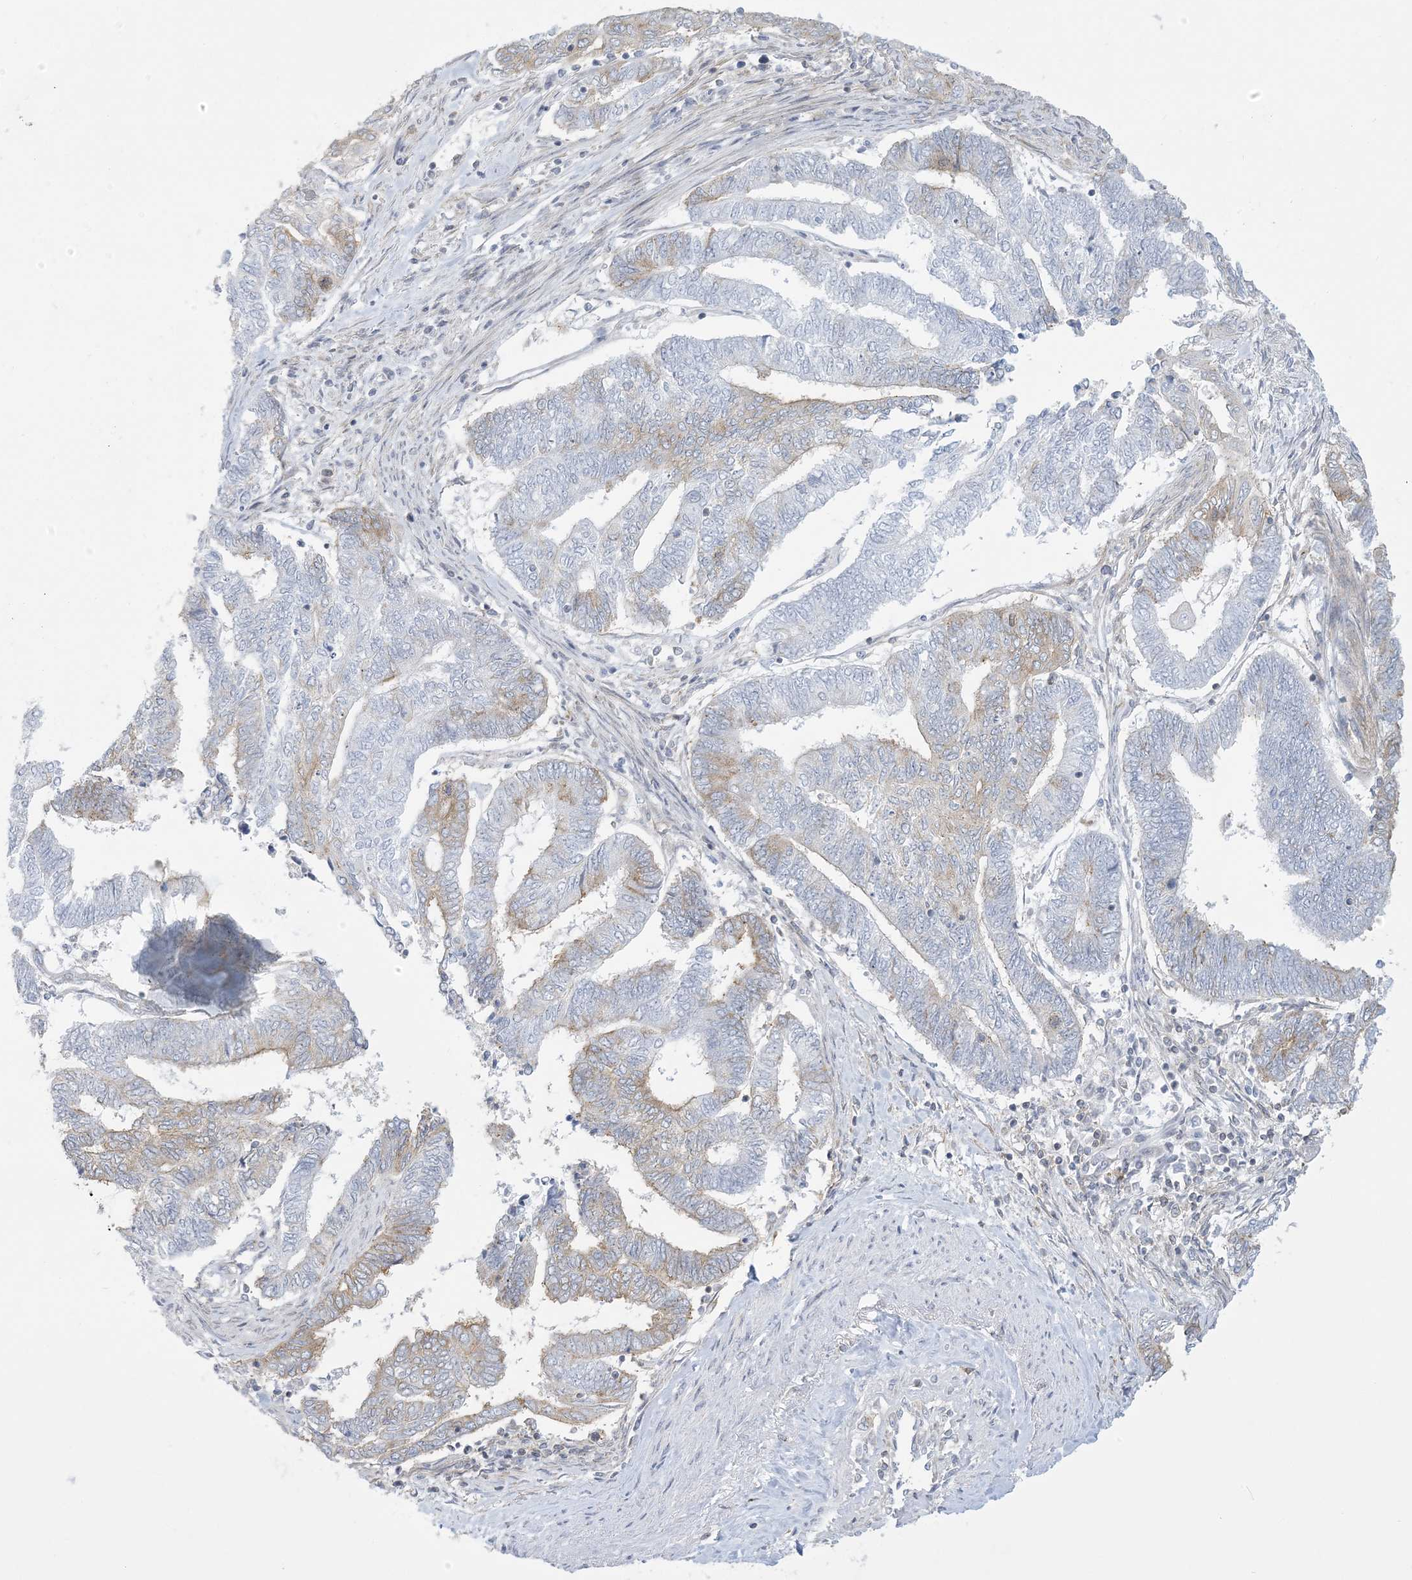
{"staining": {"intensity": "moderate", "quantity": "<25%", "location": "cytoplasmic/membranous"}, "tissue": "endometrial cancer", "cell_type": "Tumor cells", "image_type": "cancer", "snomed": [{"axis": "morphology", "description": "Adenocarcinoma, NOS"}, {"axis": "topography", "description": "Uterus"}, {"axis": "topography", "description": "Endometrium"}], "caption": "High-power microscopy captured an immunohistochemistry histopathology image of endometrial cancer (adenocarcinoma), revealing moderate cytoplasmic/membranous staining in approximately <25% of tumor cells.", "gene": "SLAMF9", "patient": {"sex": "female", "age": 70}}